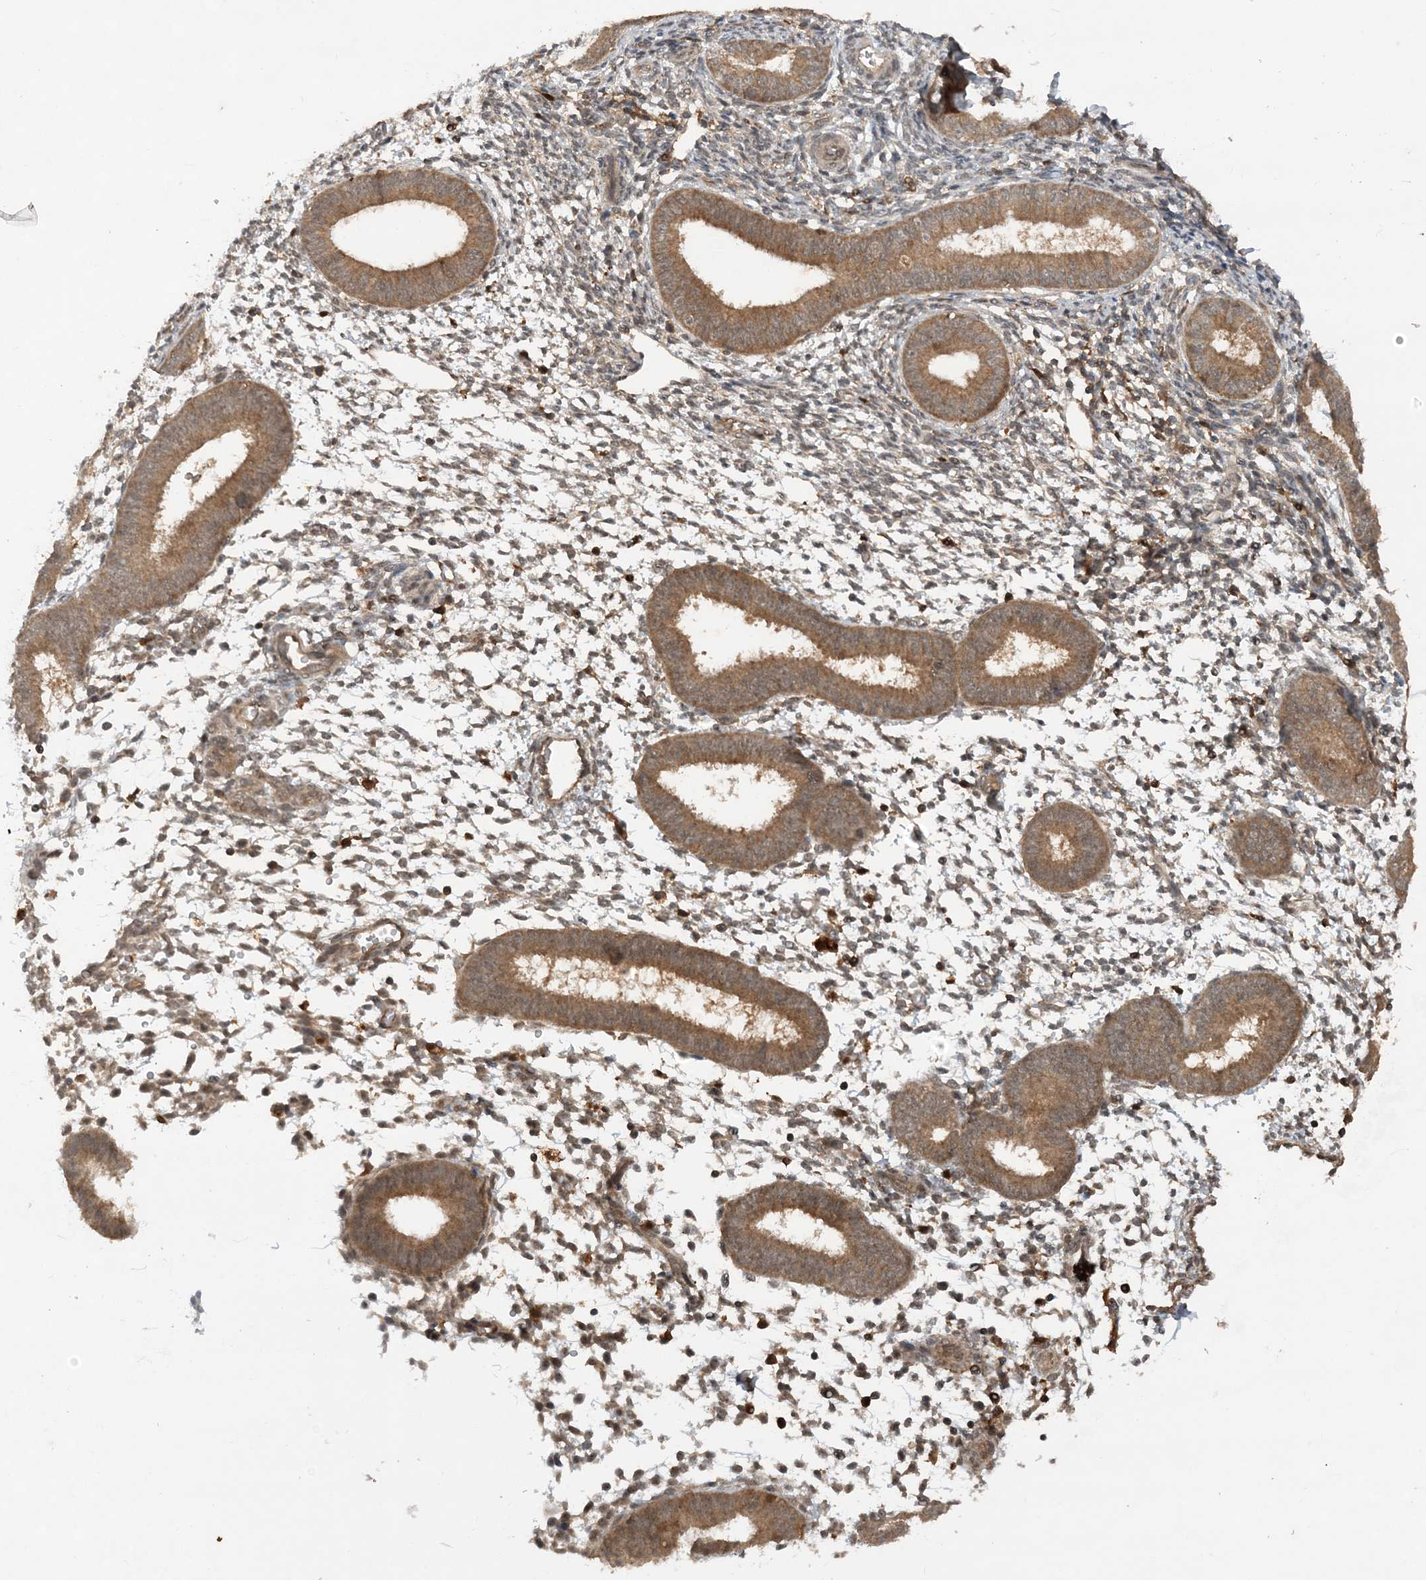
{"staining": {"intensity": "weak", "quantity": "25%-75%", "location": "cytoplasmic/membranous"}, "tissue": "endometrium", "cell_type": "Cells in endometrial stroma", "image_type": "normal", "snomed": [{"axis": "morphology", "description": "Normal tissue, NOS"}, {"axis": "topography", "description": "Uterus"}, {"axis": "topography", "description": "Endometrium"}], "caption": "Weak cytoplasmic/membranous positivity for a protein is appreciated in approximately 25%-75% of cells in endometrial stroma of unremarkable endometrium using IHC.", "gene": "LACC1", "patient": {"sex": "female", "age": 48}}